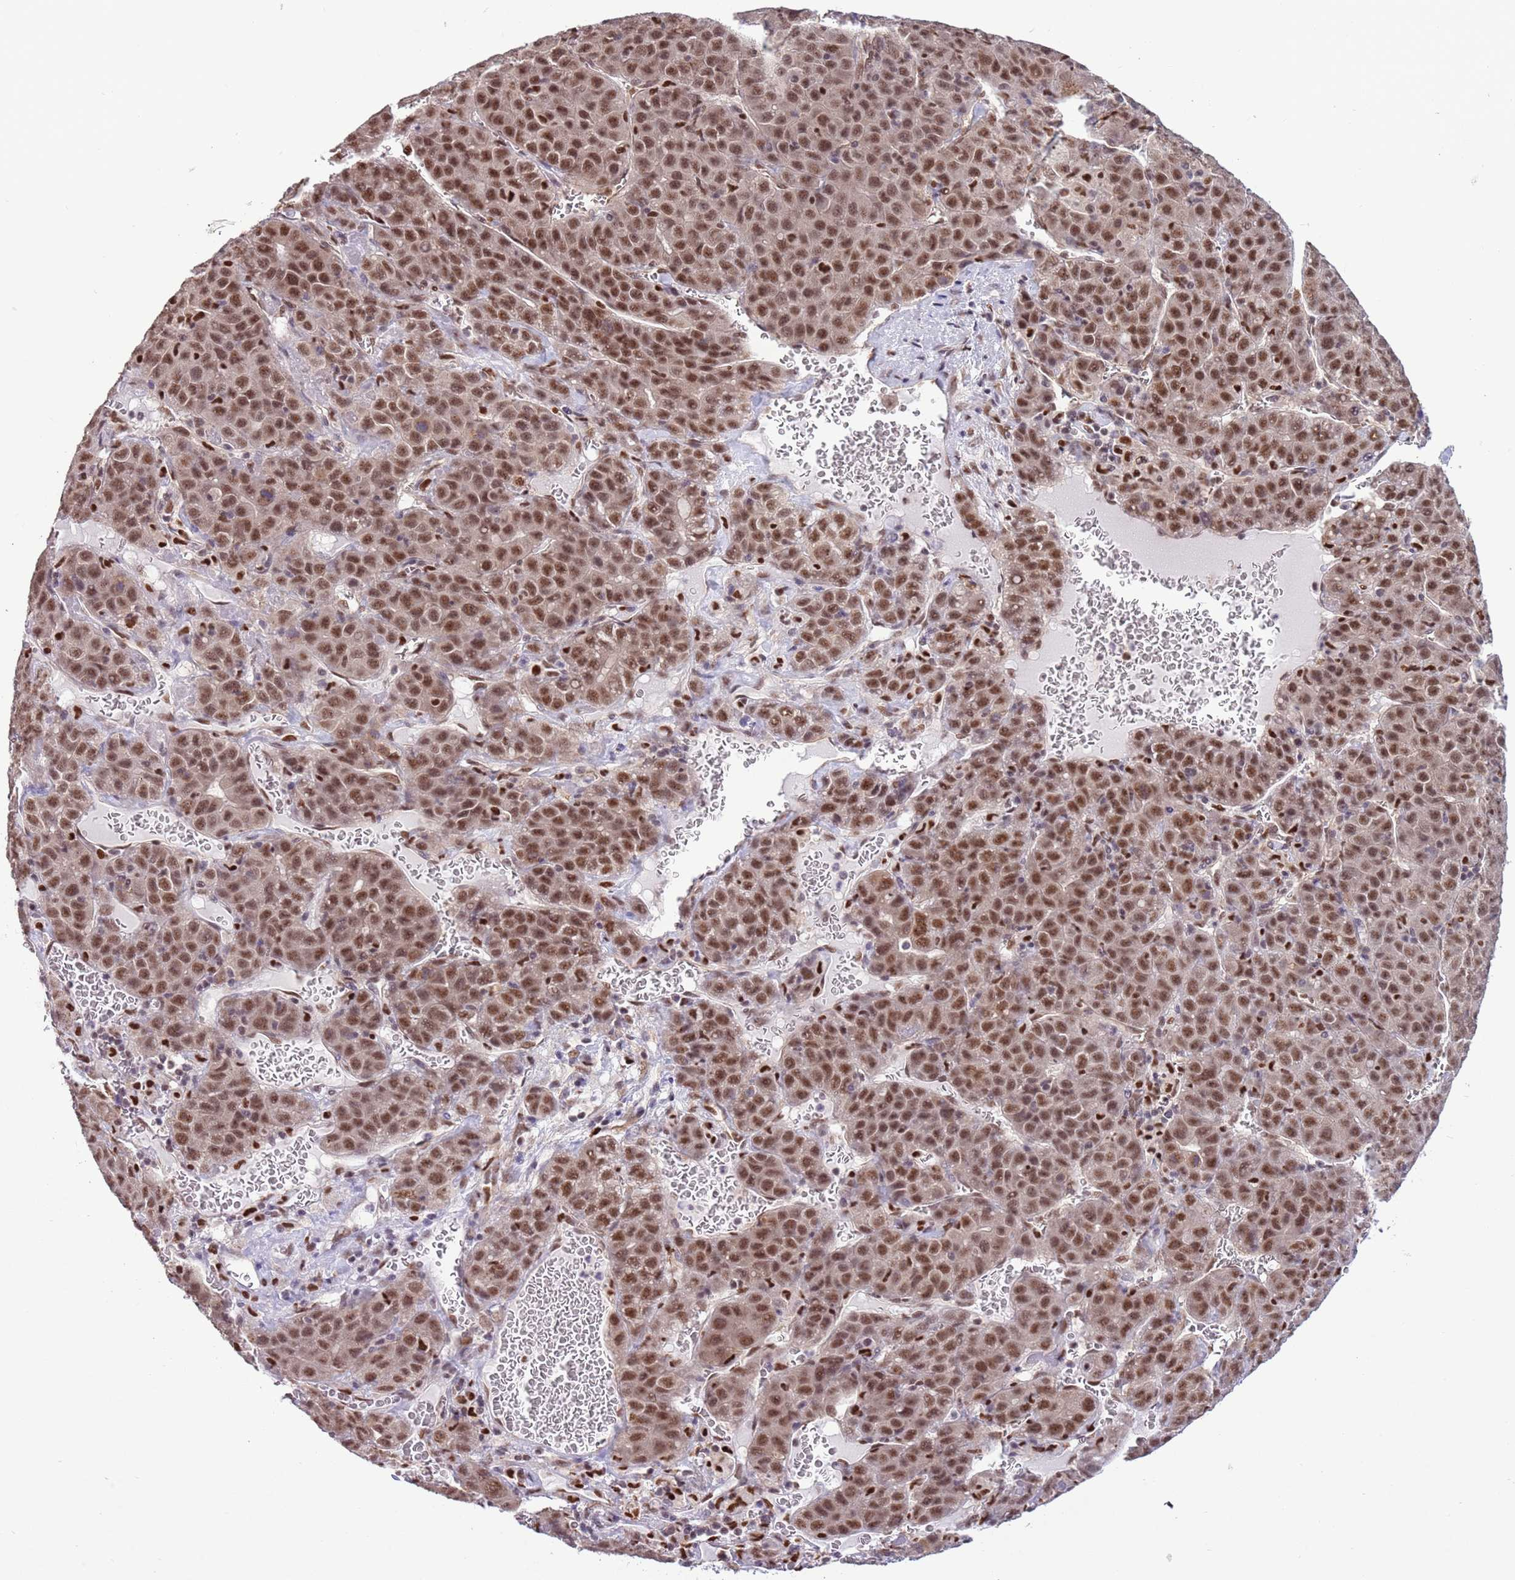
{"staining": {"intensity": "moderate", "quantity": ">75%", "location": "nuclear"}, "tissue": "liver cancer", "cell_type": "Tumor cells", "image_type": "cancer", "snomed": [{"axis": "morphology", "description": "Carcinoma, Hepatocellular, NOS"}, {"axis": "topography", "description": "Liver"}], "caption": "About >75% of tumor cells in human hepatocellular carcinoma (liver) display moderate nuclear protein staining as visualized by brown immunohistochemical staining.", "gene": "PRPF6", "patient": {"sex": "female", "age": 53}}